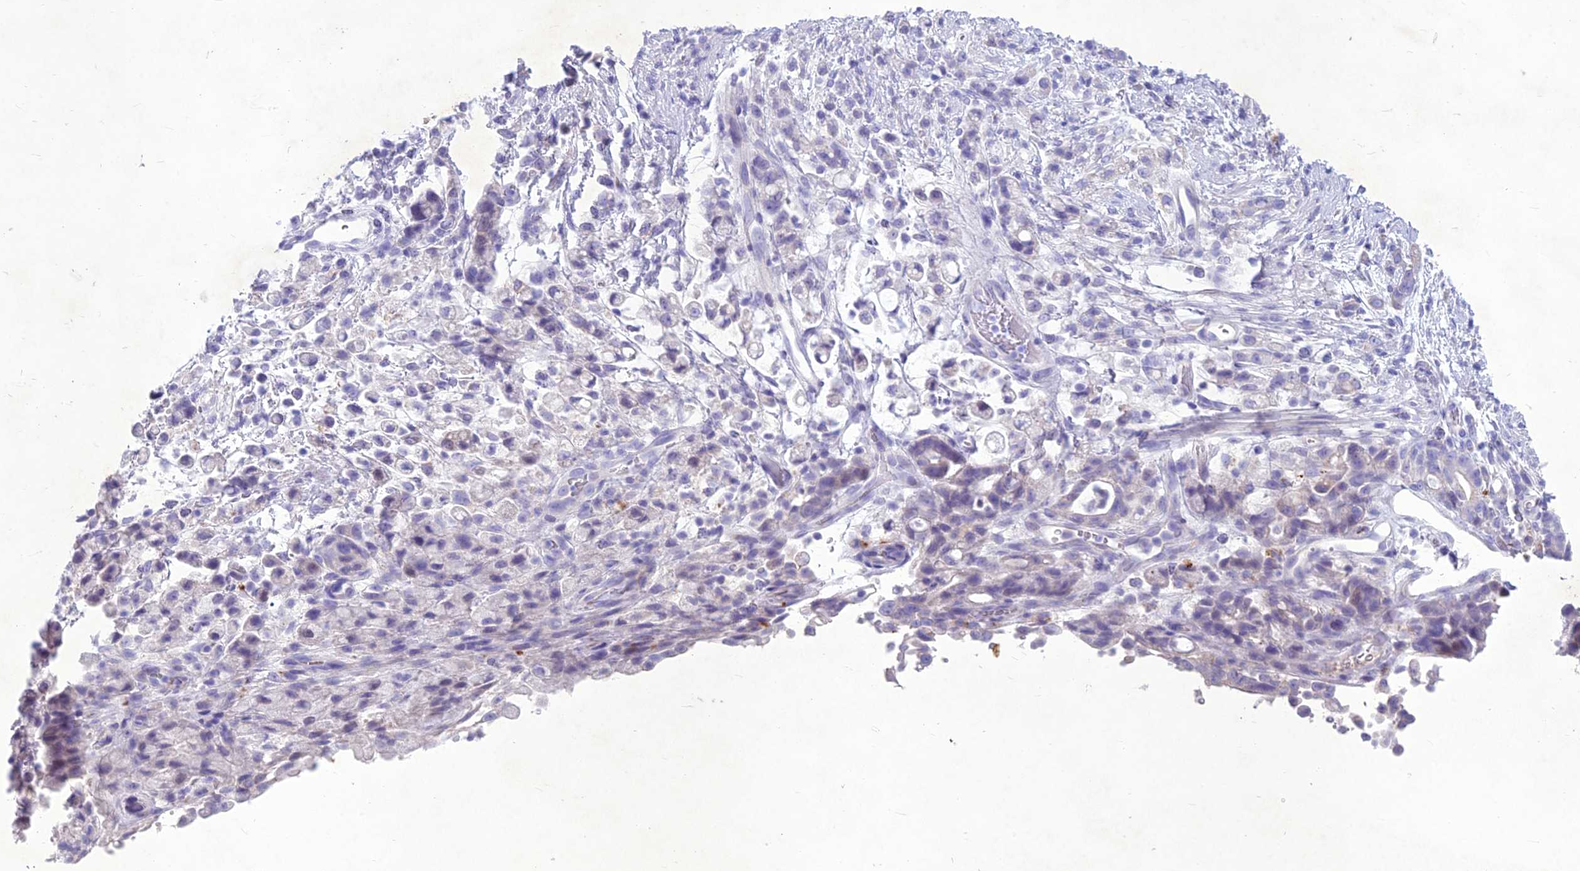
{"staining": {"intensity": "negative", "quantity": "none", "location": "none"}, "tissue": "stomach cancer", "cell_type": "Tumor cells", "image_type": "cancer", "snomed": [{"axis": "morphology", "description": "Adenocarcinoma, NOS"}, {"axis": "topography", "description": "Stomach"}], "caption": "Human adenocarcinoma (stomach) stained for a protein using IHC reveals no expression in tumor cells.", "gene": "IFT172", "patient": {"sex": "female", "age": 60}}